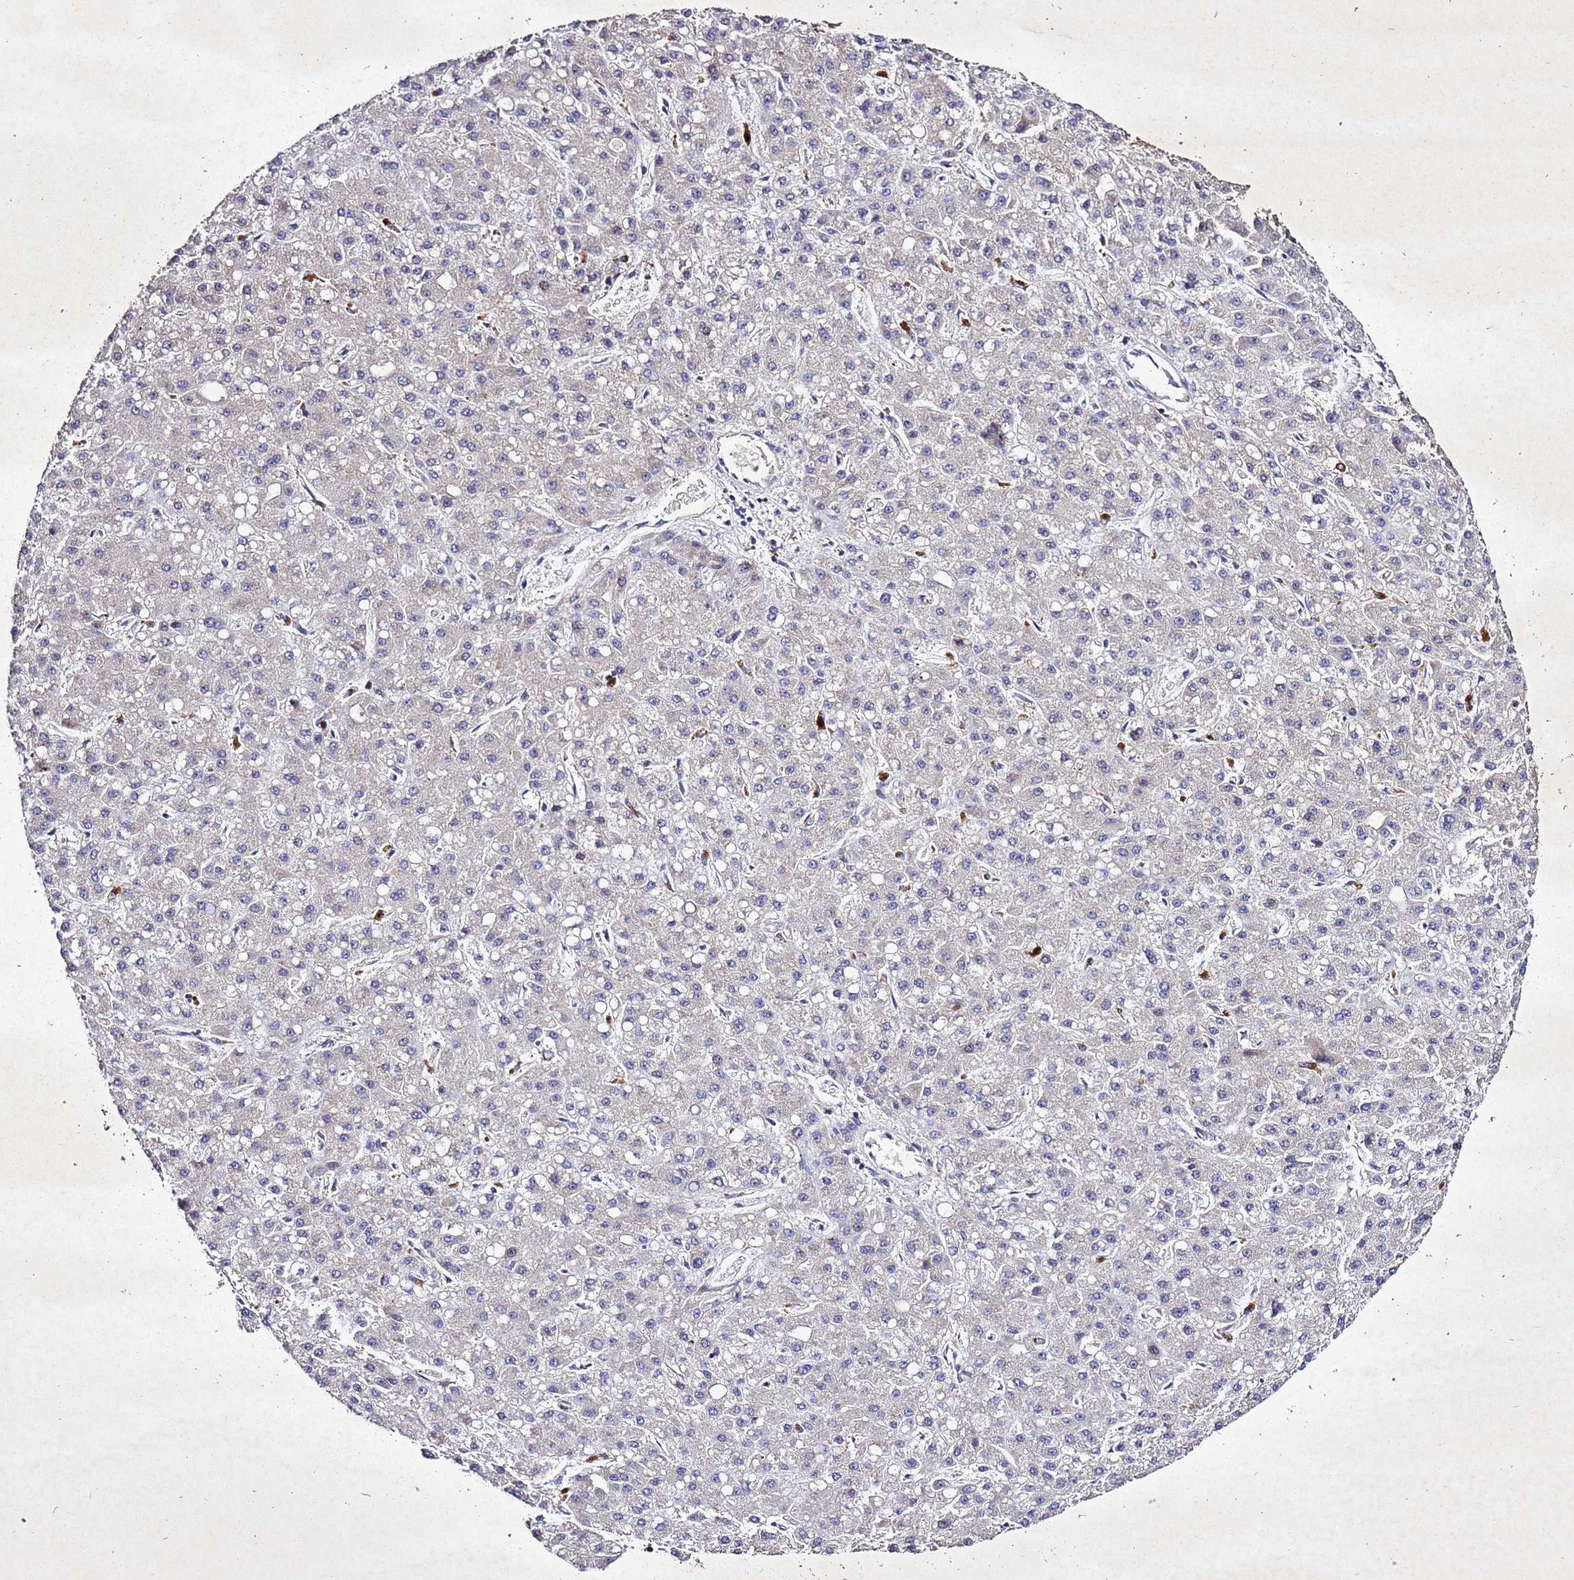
{"staining": {"intensity": "negative", "quantity": "none", "location": "none"}, "tissue": "liver cancer", "cell_type": "Tumor cells", "image_type": "cancer", "snomed": [{"axis": "morphology", "description": "Carcinoma, Hepatocellular, NOS"}, {"axis": "topography", "description": "Liver"}], "caption": "The IHC photomicrograph has no significant expression in tumor cells of hepatocellular carcinoma (liver) tissue.", "gene": "SV2B", "patient": {"sex": "male", "age": 67}}